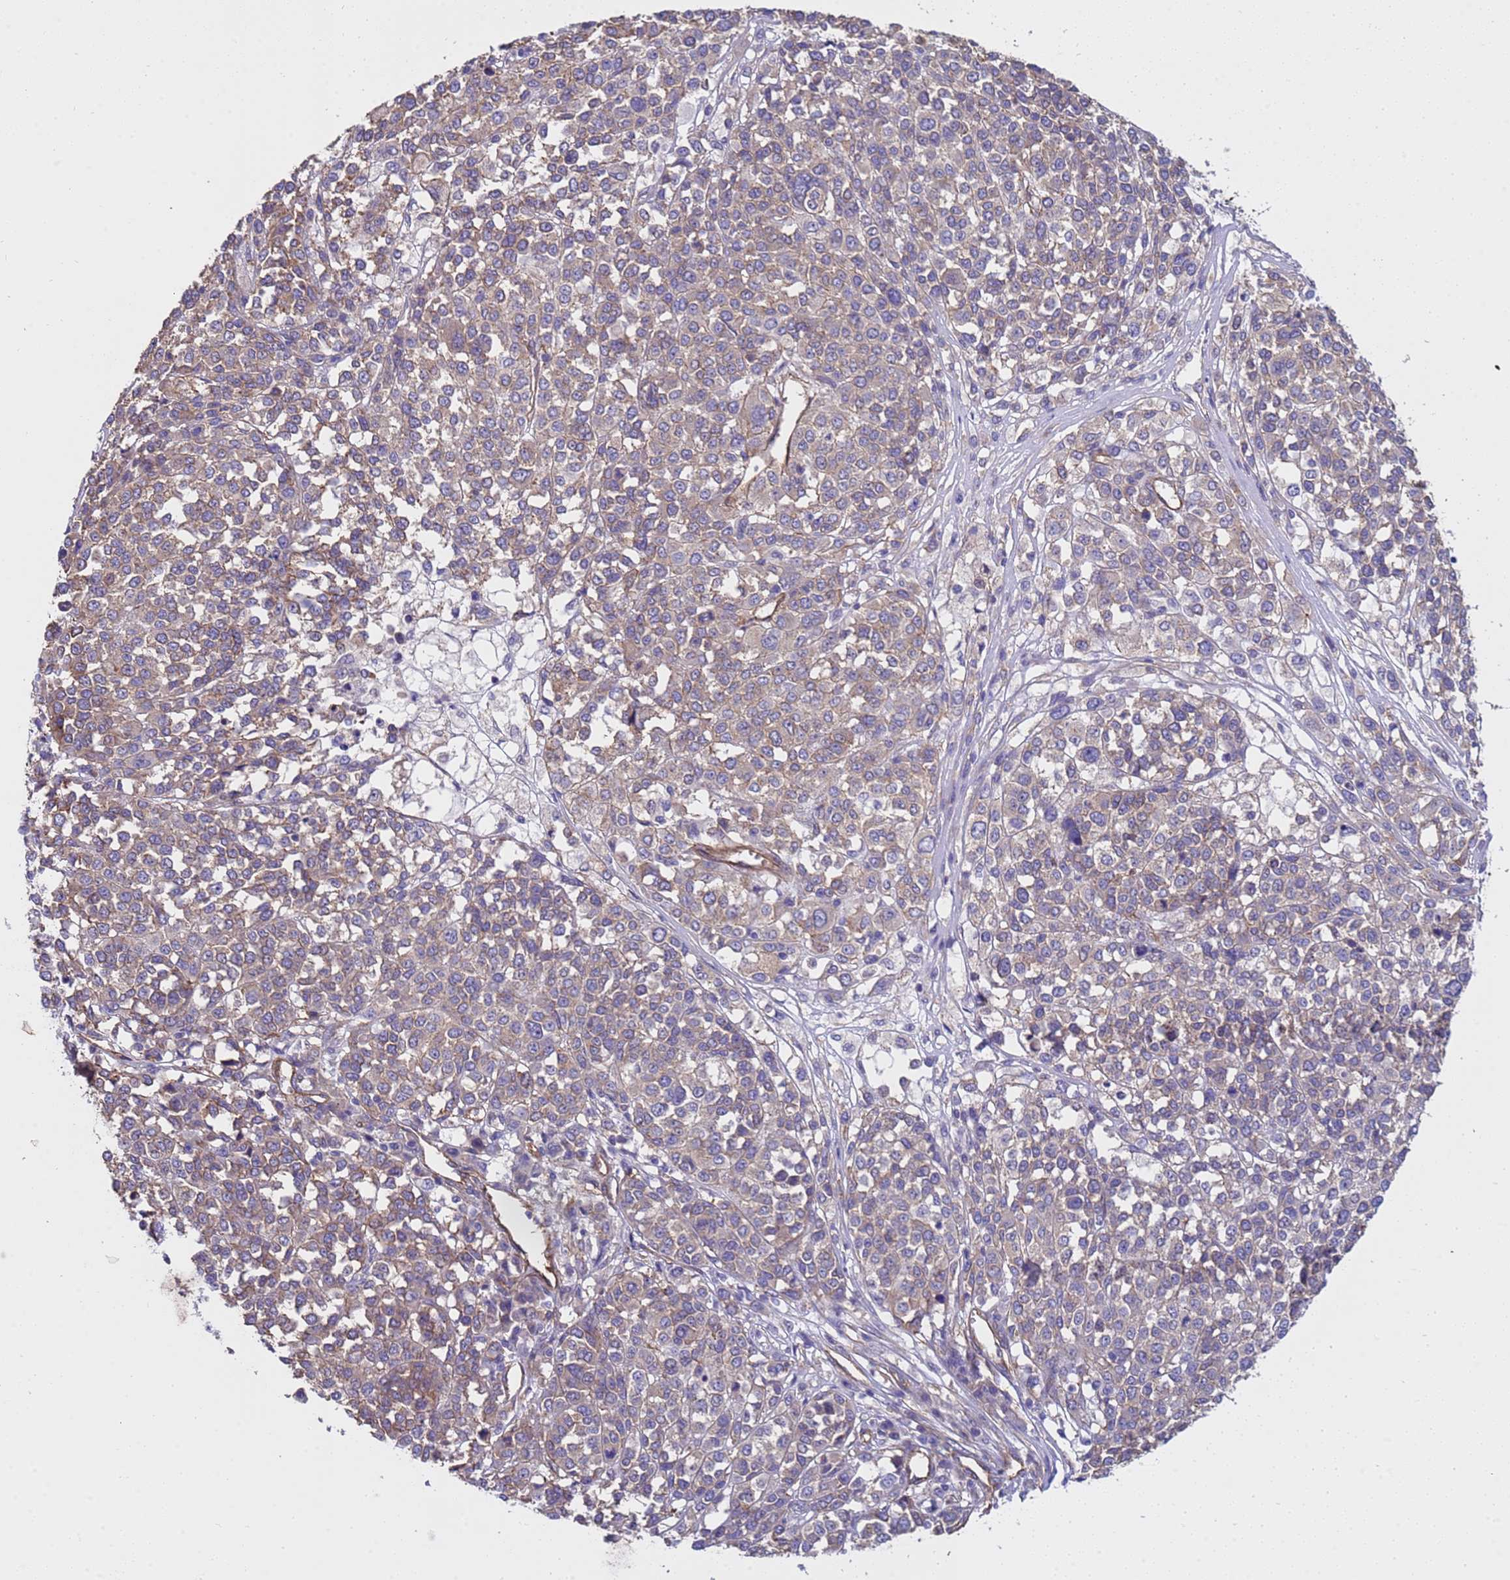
{"staining": {"intensity": "weak", "quantity": "25%-75%", "location": "cytoplasmic/membranous"}, "tissue": "melanoma", "cell_type": "Tumor cells", "image_type": "cancer", "snomed": [{"axis": "morphology", "description": "Malignant melanoma, Metastatic site"}, {"axis": "topography", "description": "Lymph node"}], "caption": "Immunohistochemical staining of melanoma displays low levels of weak cytoplasmic/membranous protein staining in approximately 25%-75% of tumor cells. (DAB (3,3'-diaminobenzidine) IHC with brightfield microscopy, high magnification).", "gene": "ZNF248", "patient": {"sex": "male", "age": 44}}